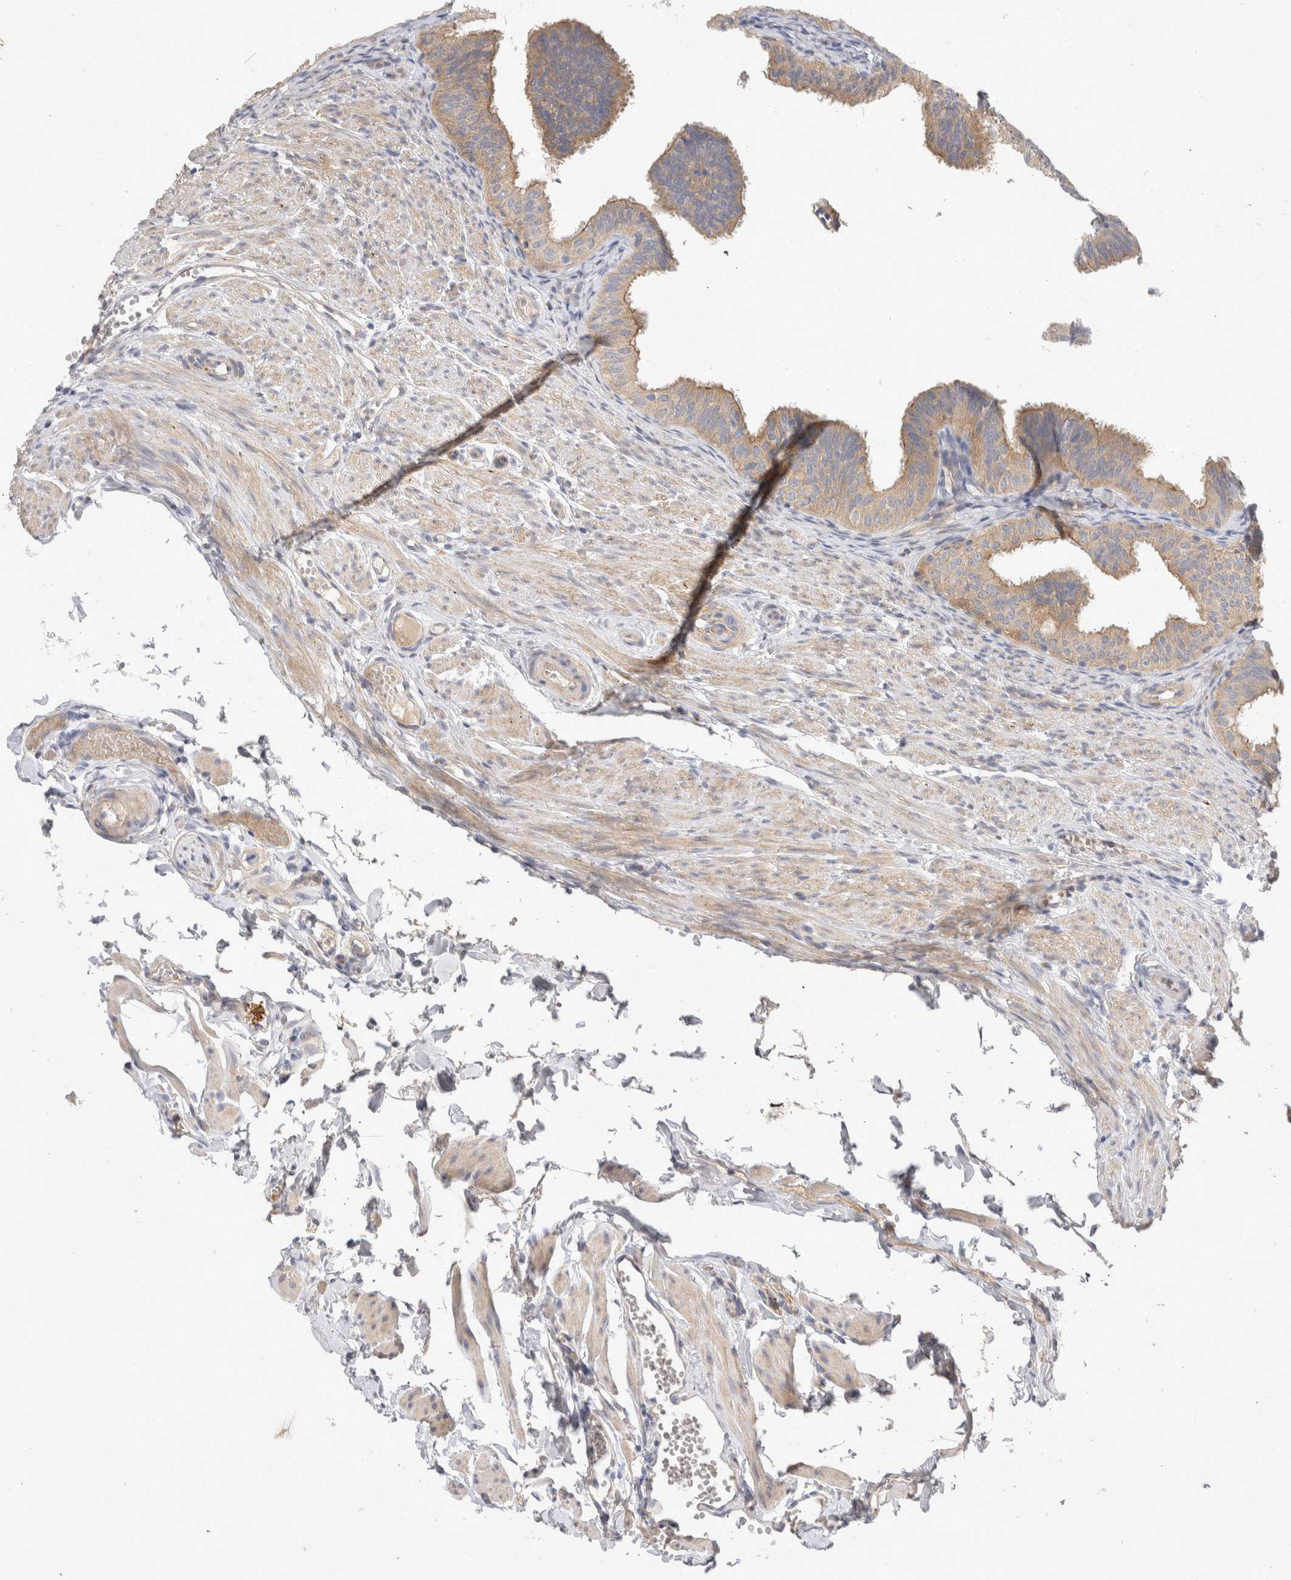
{"staining": {"intensity": "weak", "quantity": ">75%", "location": "cytoplasmic/membranous"}, "tissue": "fallopian tube", "cell_type": "Glandular cells", "image_type": "normal", "snomed": [{"axis": "morphology", "description": "Normal tissue, NOS"}, {"axis": "topography", "description": "Fallopian tube"}], "caption": "A high-resolution micrograph shows immunohistochemistry (IHC) staining of benign fallopian tube, which exhibits weak cytoplasmic/membranous staining in about >75% of glandular cells.", "gene": "TOM1L2", "patient": {"sex": "female", "age": 35}}